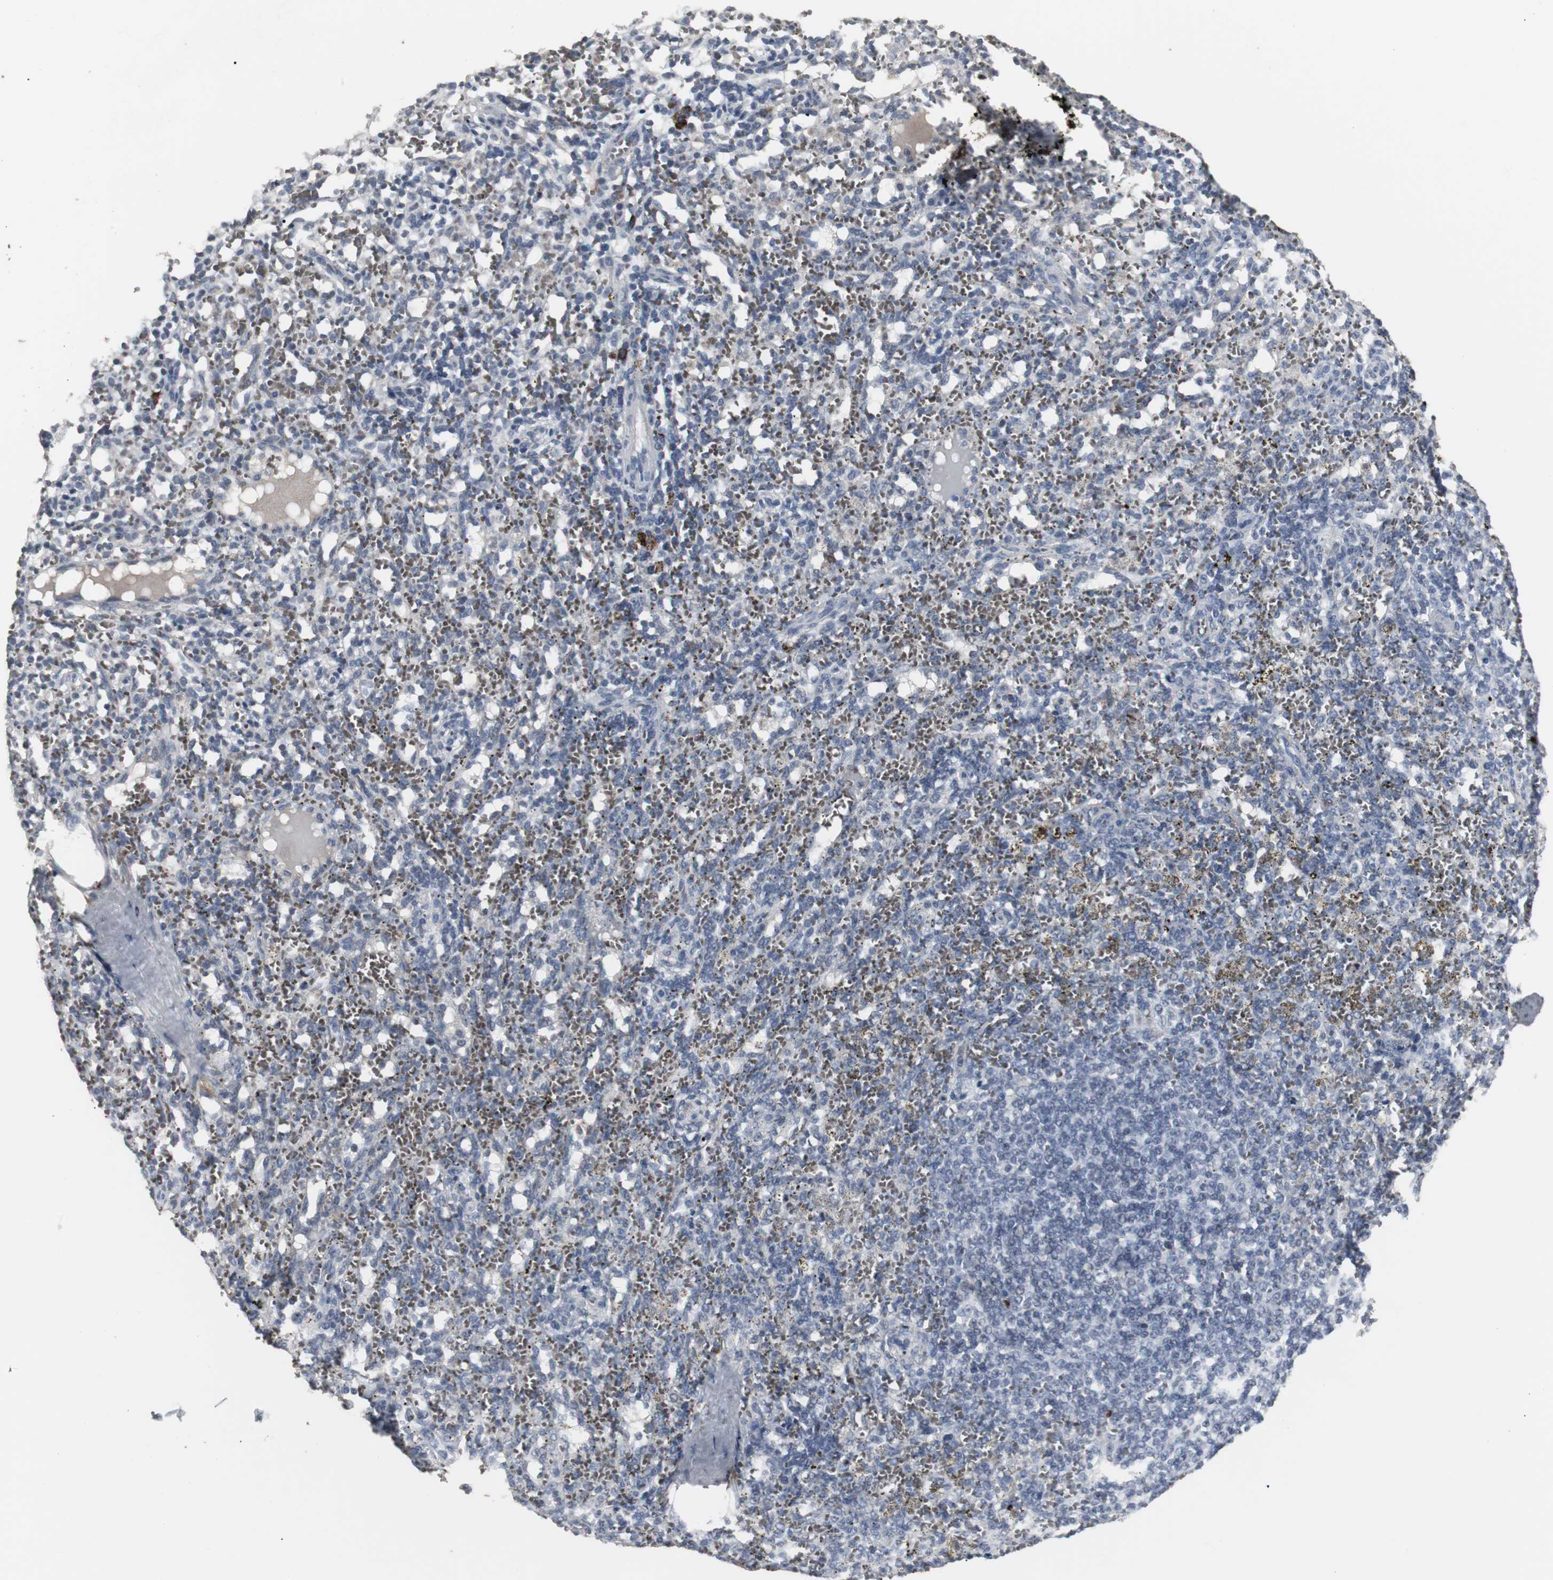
{"staining": {"intensity": "negative", "quantity": "none", "location": "none"}, "tissue": "spleen", "cell_type": "Cells in red pulp", "image_type": "normal", "snomed": [{"axis": "morphology", "description": "Normal tissue, NOS"}, {"axis": "topography", "description": "Spleen"}], "caption": "Immunohistochemistry (IHC) of normal human spleen shows no staining in cells in red pulp.", "gene": "ACAA1", "patient": {"sex": "female", "age": 10}}